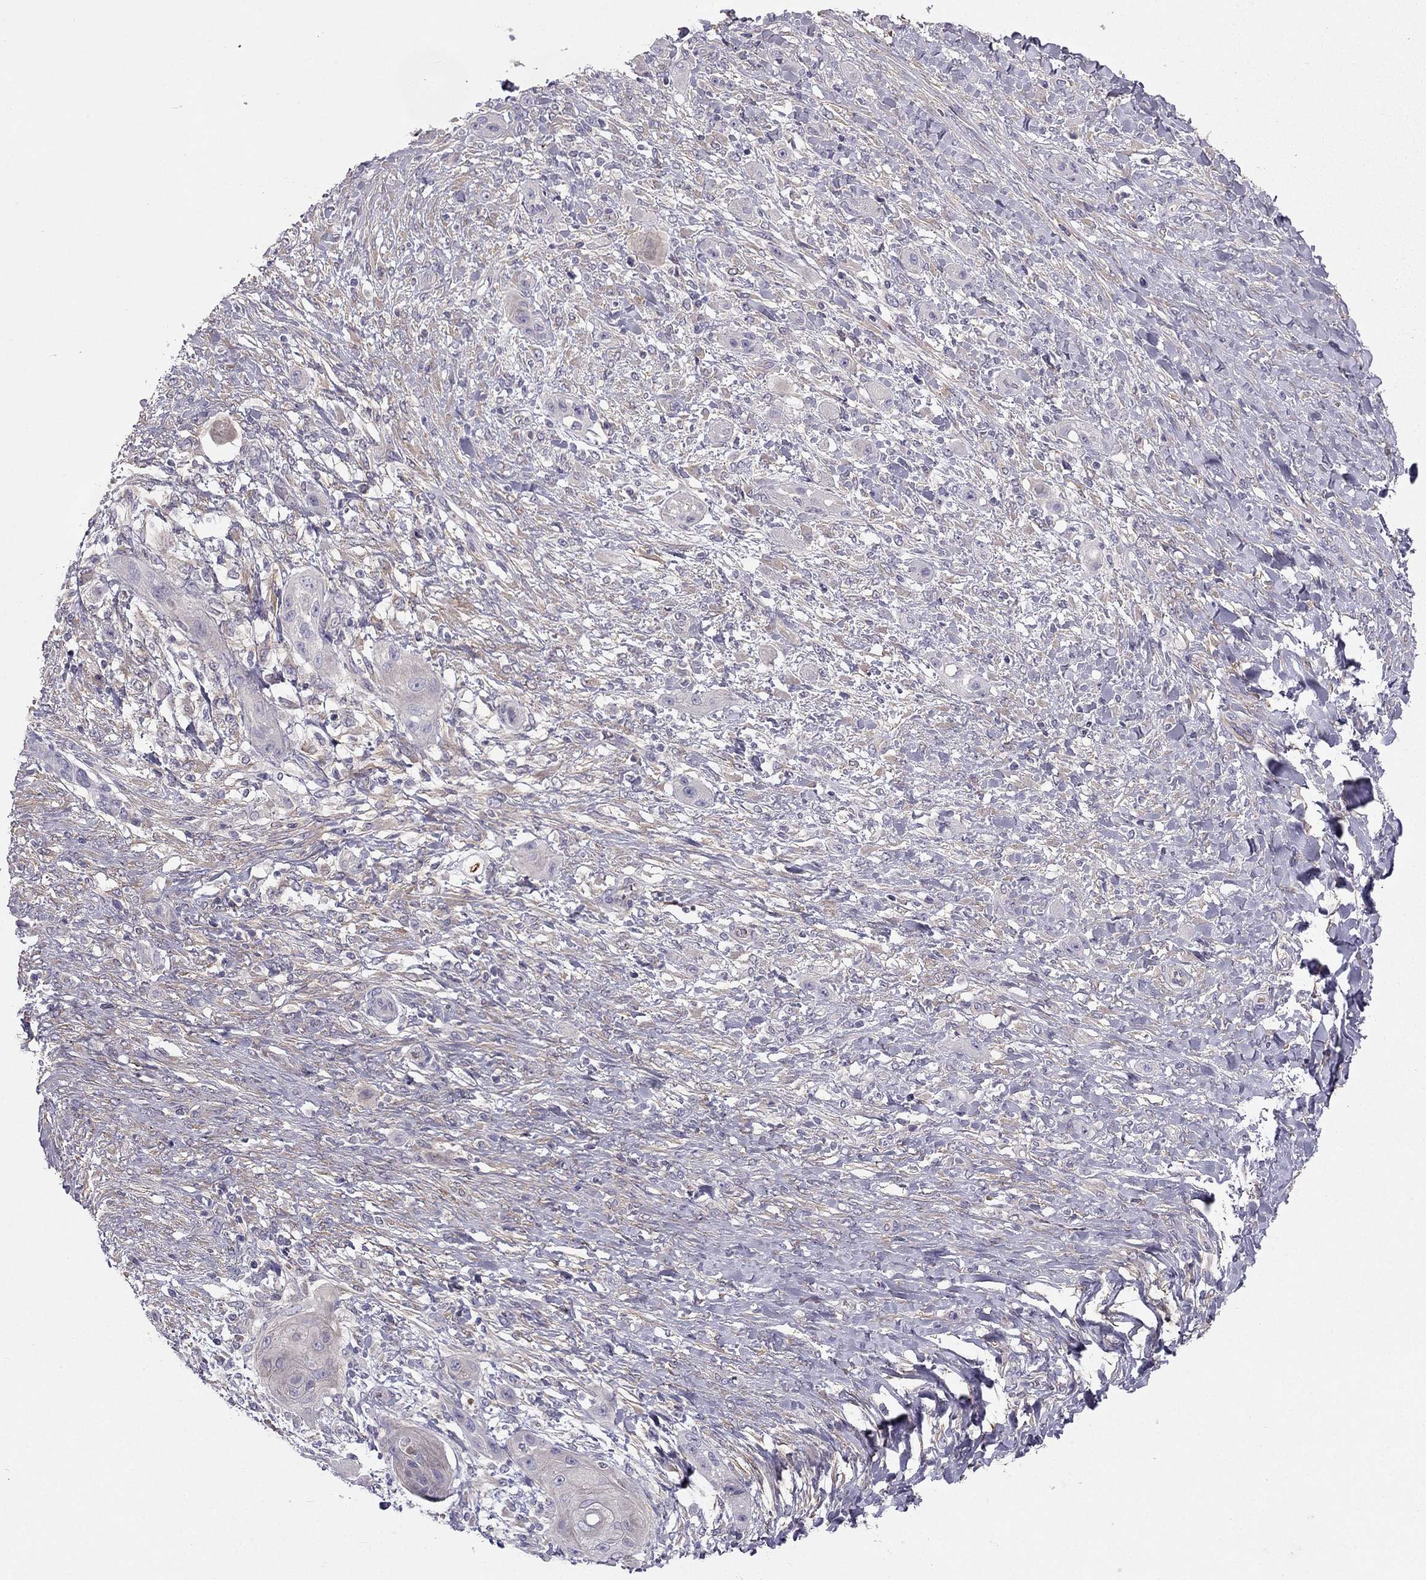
{"staining": {"intensity": "negative", "quantity": "none", "location": "none"}, "tissue": "skin cancer", "cell_type": "Tumor cells", "image_type": "cancer", "snomed": [{"axis": "morphology", "description": "Squamous cell carcinoma, NOS"}, {"axis": "topography", "description": "Skin"}], "caption": "Skin squamous cell carcinoma was stained to show a protein in brown. There is no significant positivity in tumor cells.", "gene": "SYT5", "patient": {"sex": "male", "age": 62}}